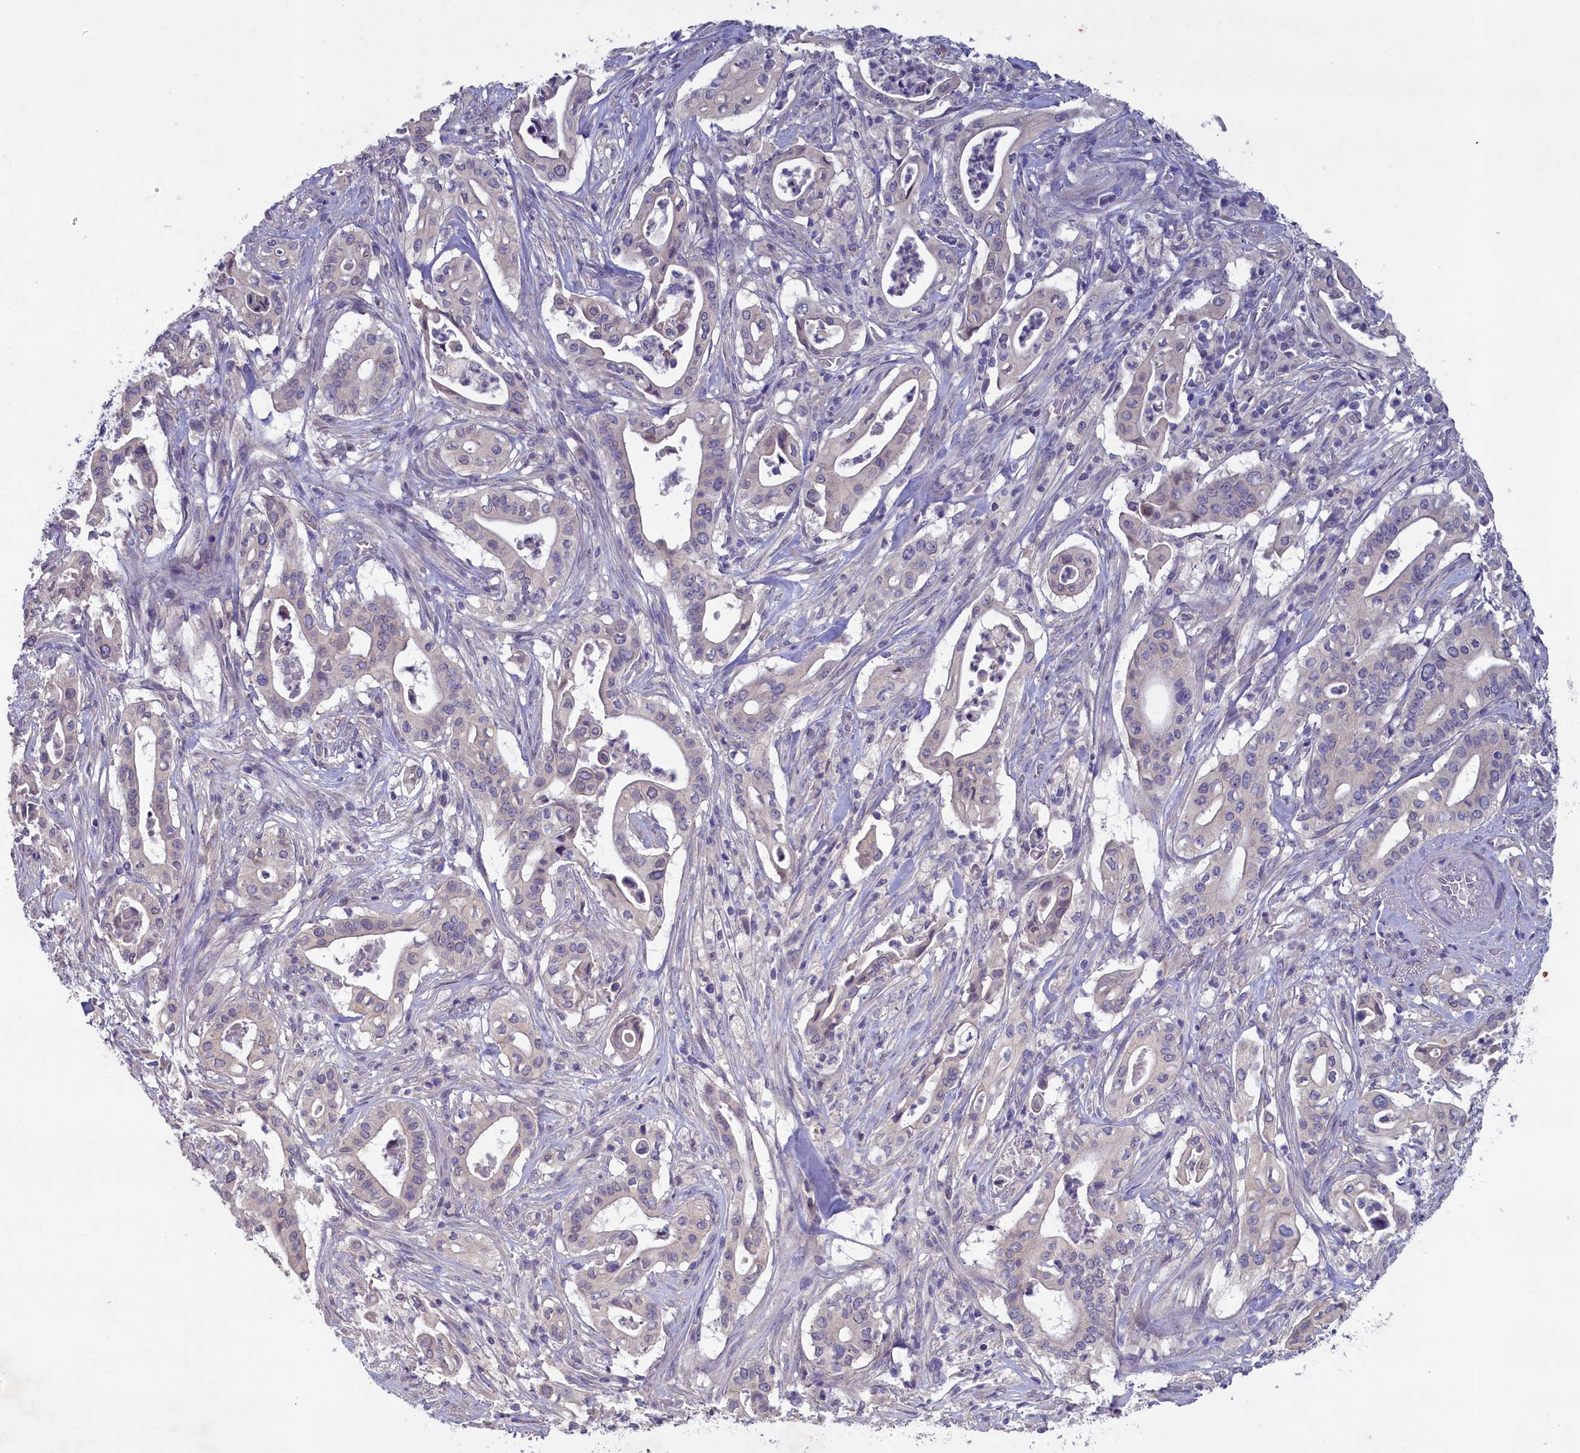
{"staining": {"intensity": "negative", "quantity": "none", "location": "none"}, "tissue": "pancreatic cancer", "cell_type": "Tumor cells", "image_type": "cancer", "snomed": [{"axis": "morphology", "description": "Adenocarcinoma, NOS"}, {"axis": "topography", "description": "Pancreas"}], "caption": "The histopathology image demonstrates no staining of tumor cells in pancreatic adenocarcinoma.", "gene": "ATF7IP2", "patient": {"sex": "female", "age": 77}}